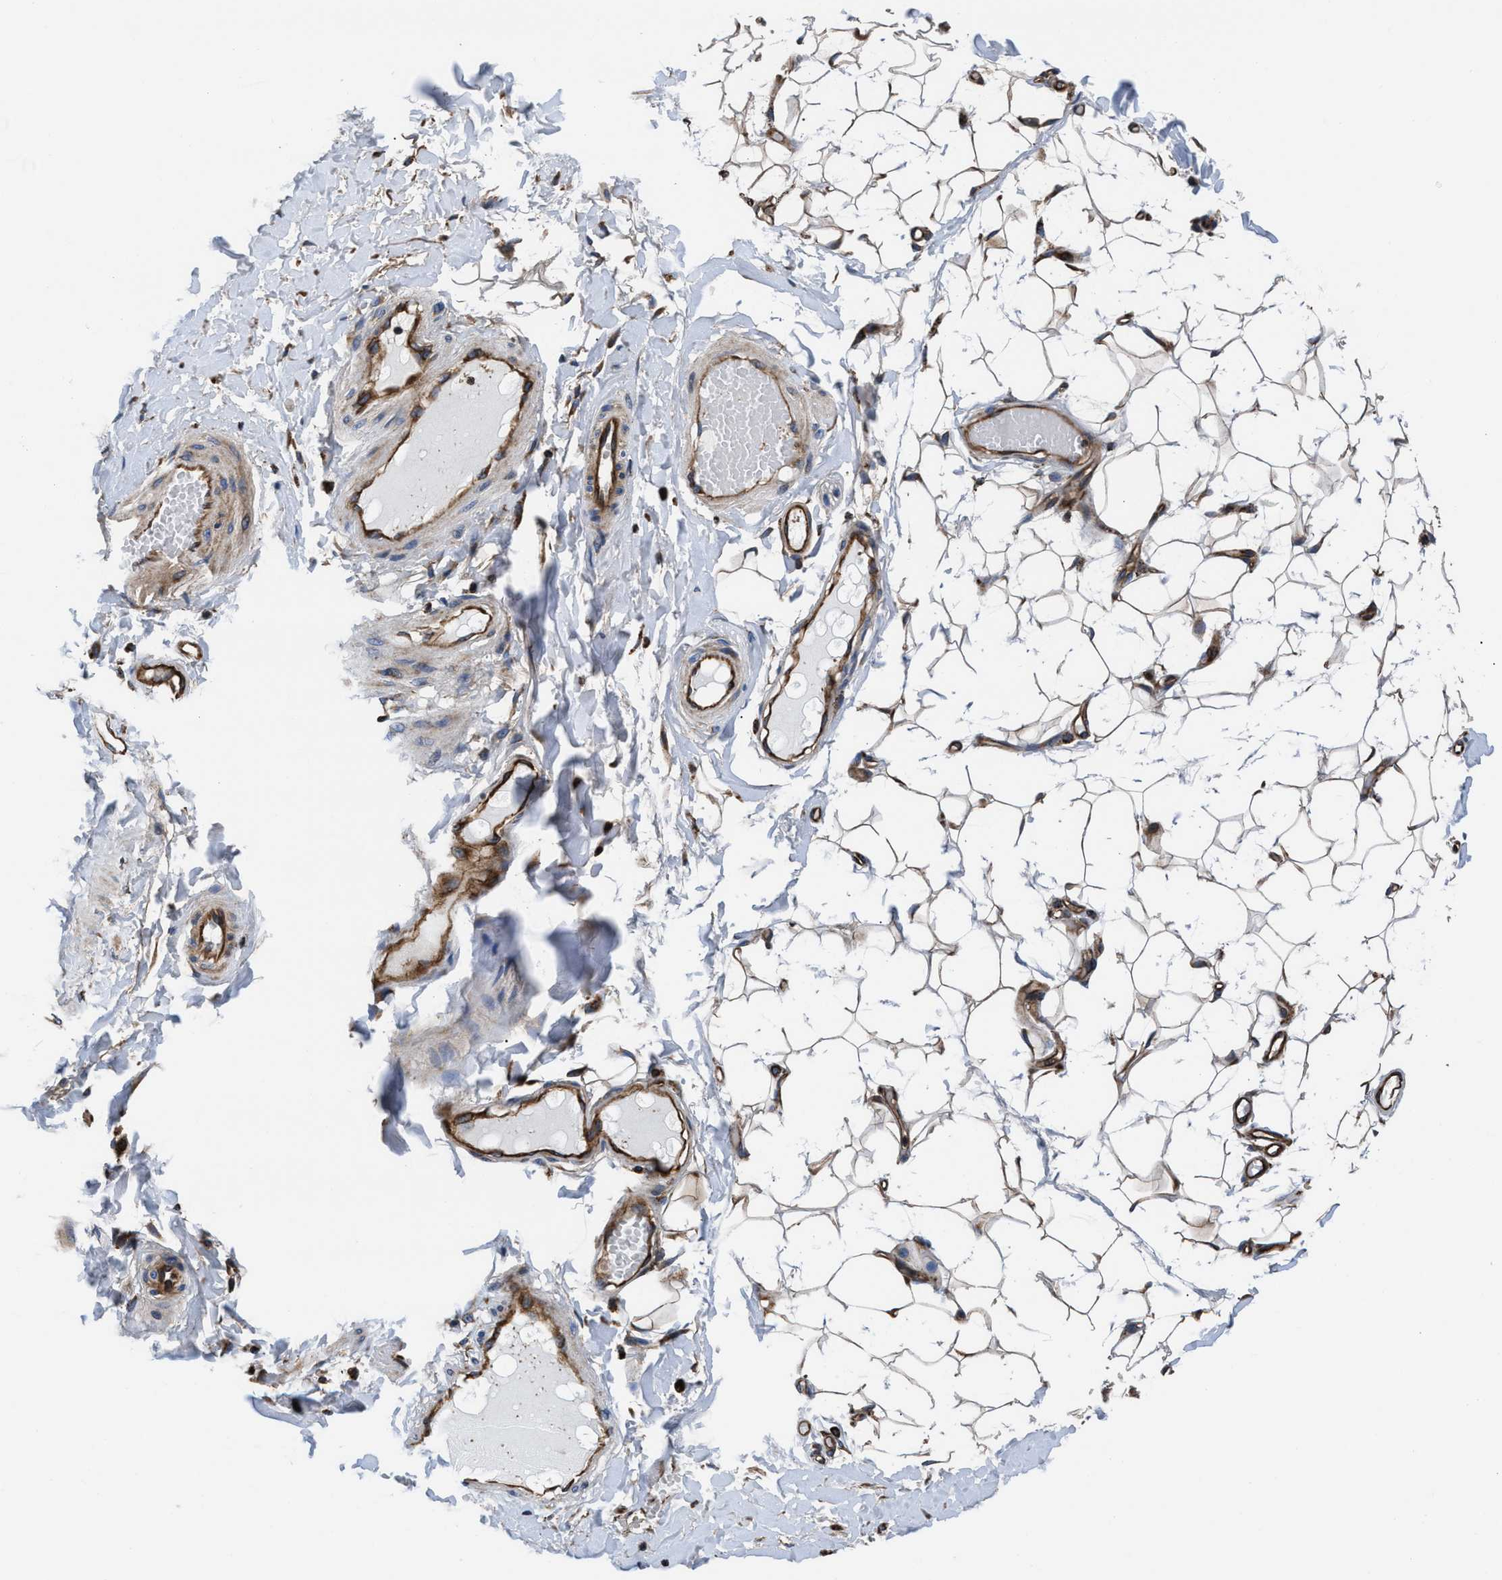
{"staining": {"intensity": "moderate", "quantity": ">75%", "location": "cytoplasmic/membranous"}, "tissue": "adipose tissue", "cell_type": "Adipocytes", "image_type": "normal", "snomed": [{"axis": "morphology", "description": "Normal tissue, NOS"}, {"axis": "topography", "description": "Adipose tissue"}, {"axis": "topography", "description": "Vascular tissue"}, {"axis": "topography", "description": "Peripheral nerve tissue"}], "caption": "High-power microscopy captured an immunohistochemistry micrograph of unremarkable adipose tissue, revealing moderate cytoplasmic/membranous staining in about >75% of adipocytes.", "gene": "PRR15L", "patient": {"sex": "male", "age": 25}}